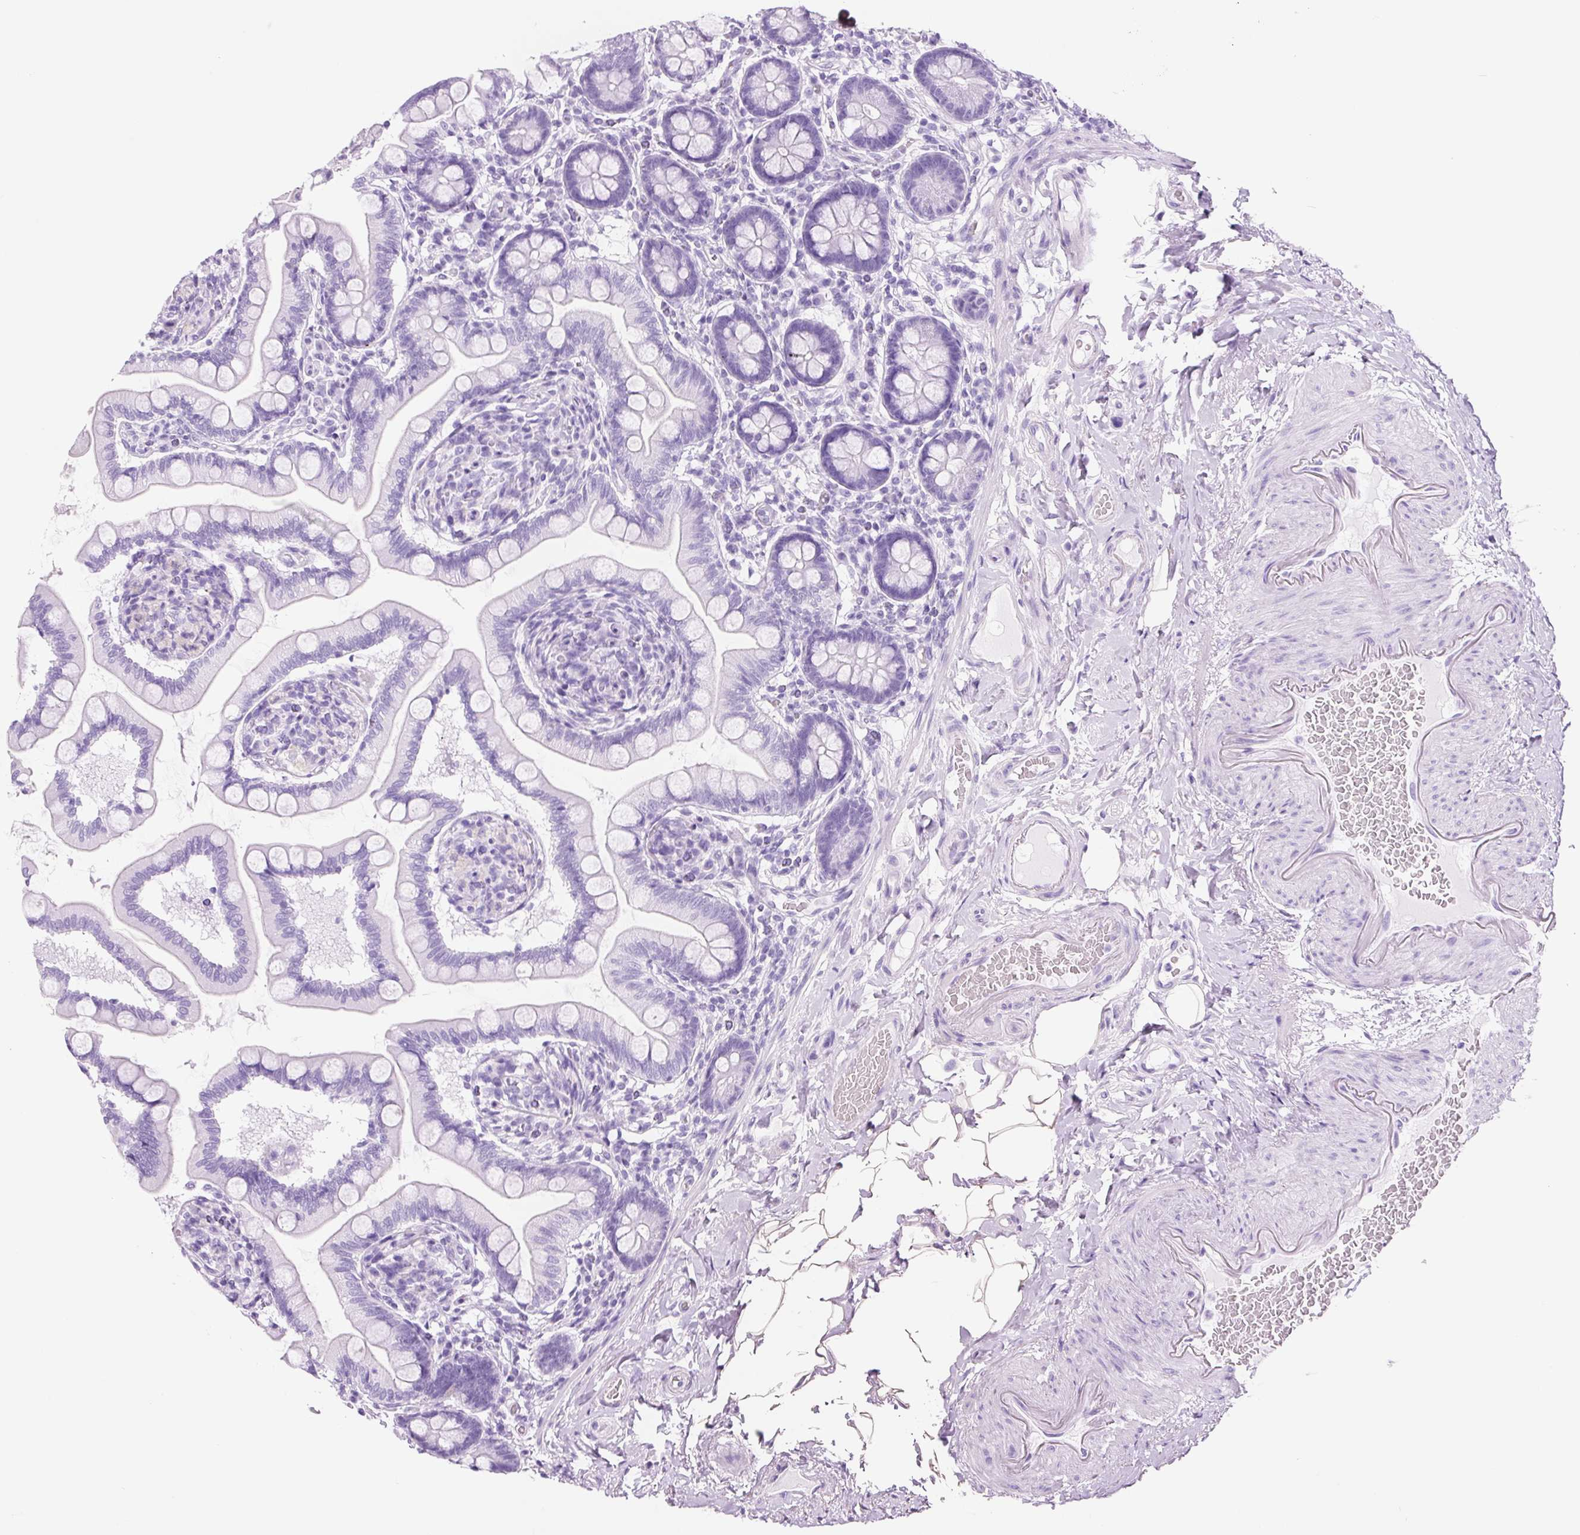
{"staining": {"intensity": "negative", "quantity": "none", "location": "none"}, "tissue": "small intestine", "cell_type": "Glandular cells", "image_type": "normal", "snomed": [{"axis": "morphology", "description": "Normal tissue, NOS"}, {"axis": "topography", "description": "Small intestine"}], "caption": "High power microscopy histopathology image of an immunohistochemistry micrograph of normal small intestine, revealing no significant staining in glandular cells.", "gene": "ADSS1", "patient": {"sex": "female", "age": 64}}